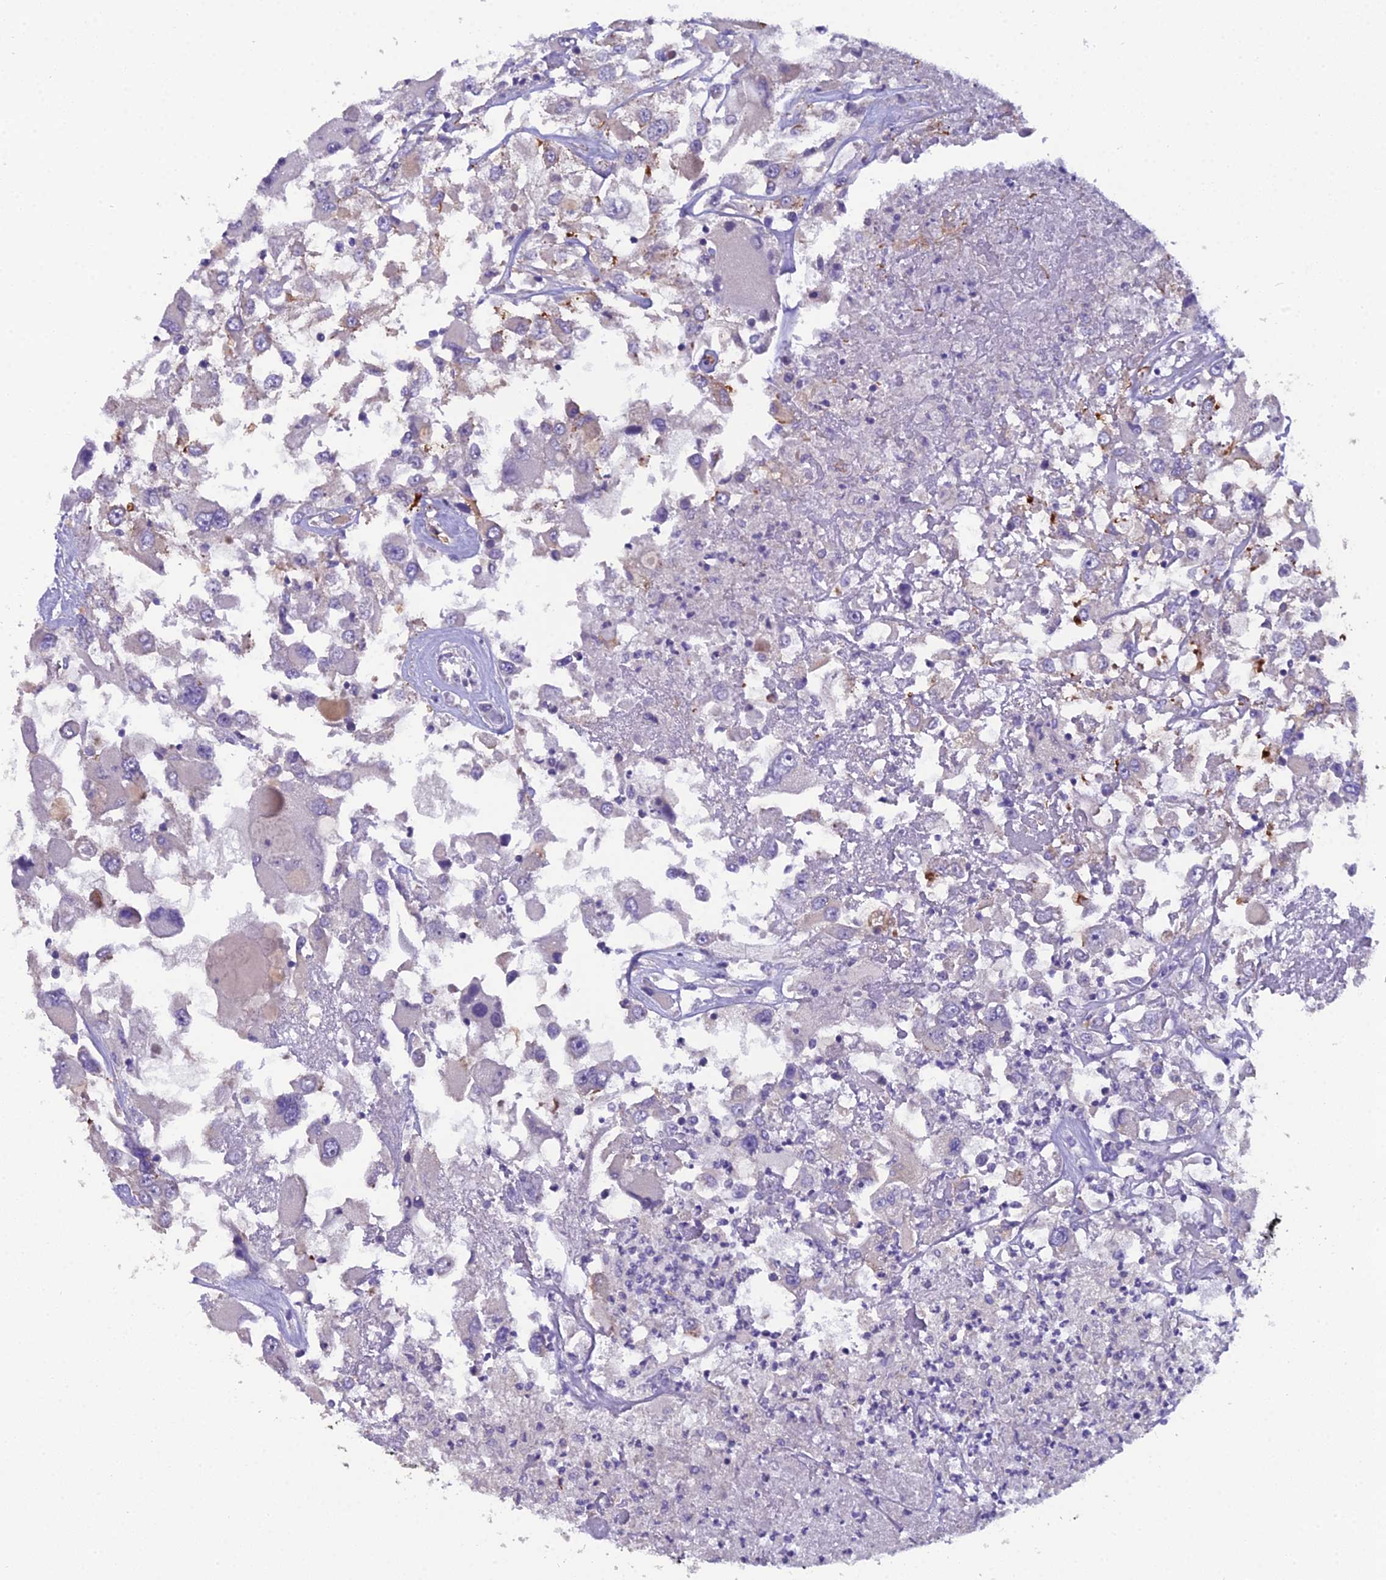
{"staining": {"intensity": "negative", "quantity": "none", "location": "none"}, "tissue": "renal cancer", "cell_type": "Tumor cells", "image_type": "cancer", "snomed": [{"axis": "morphology", "description": "Adenocarcinoma, NOS"}, {"axis": "topography", "description": "Kidney"}], "caption": "DAB (3,3'-diaminobenzidine) immunohistochemical staining of adenocarcinoma (renal) shows no significant expression in tumor cells.", "gene": "CFAP47", "patient": {"sex": "female", "age": 52}}